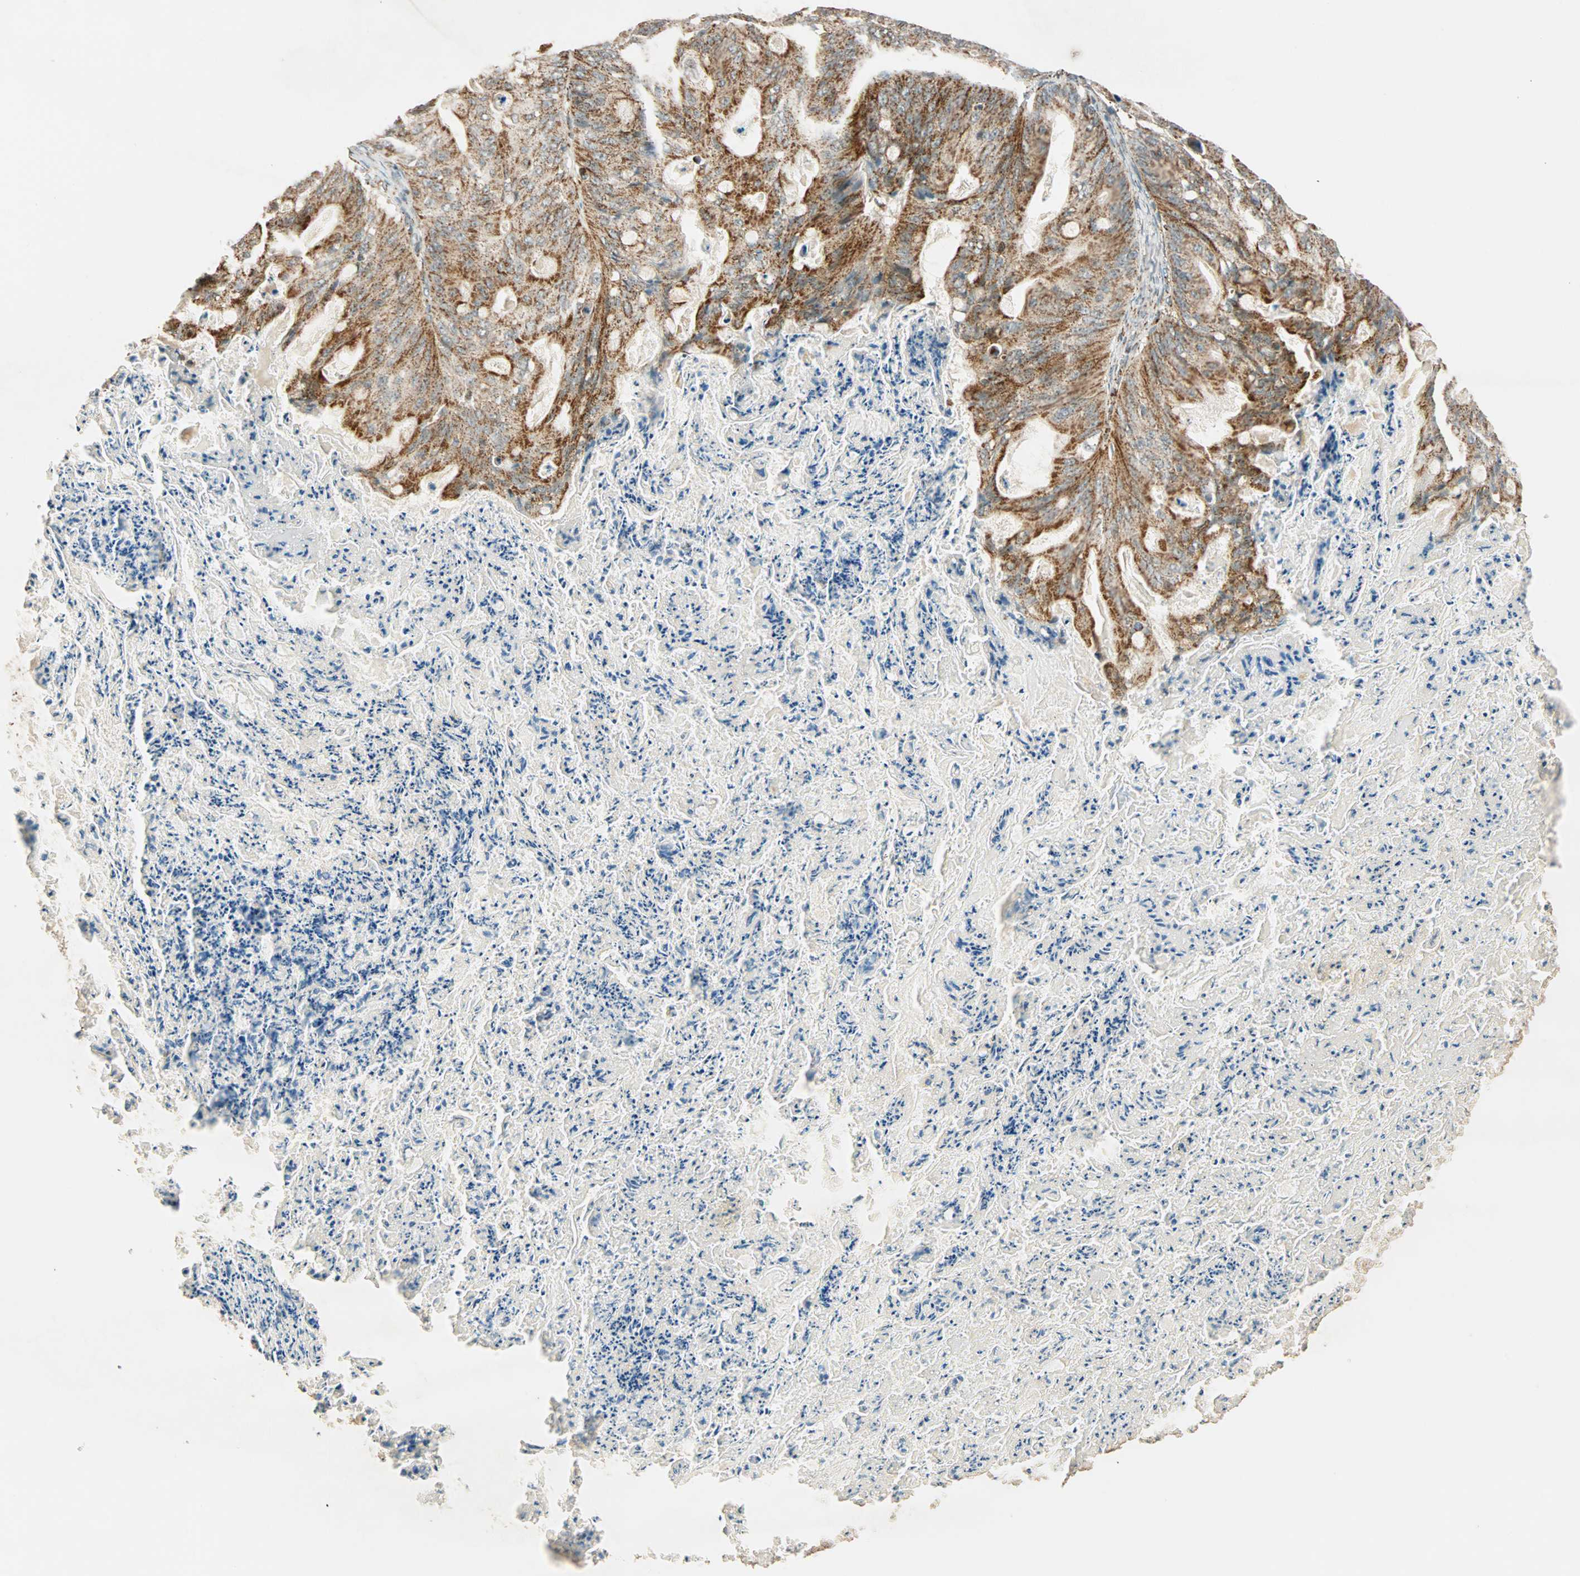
{"staining": {"intensity": "moderate", "quantity": ">75%", "location": "cytoplasmic/membranous"}, "tissue": "ovarian cancer", "cell_type": "Tumor cells", "image_type": "cancer", "snomed": [{"axis": "morphology", "description": "Cystadenocarcinoma, mucinous, NOS"}, {"axis": "topography", "description": "Ovary"}], "caption": "Immunohistochemistry (DAB (3,3'-diaminobenzidine)) staining of ovarian mucinous cystadenocarcinoma displays moderate cytoplasmic/membranous protein positivity in about >75% of tumor cells.", "gene": "SPRY4", "patient": {"sex": "female", "age": 36}}